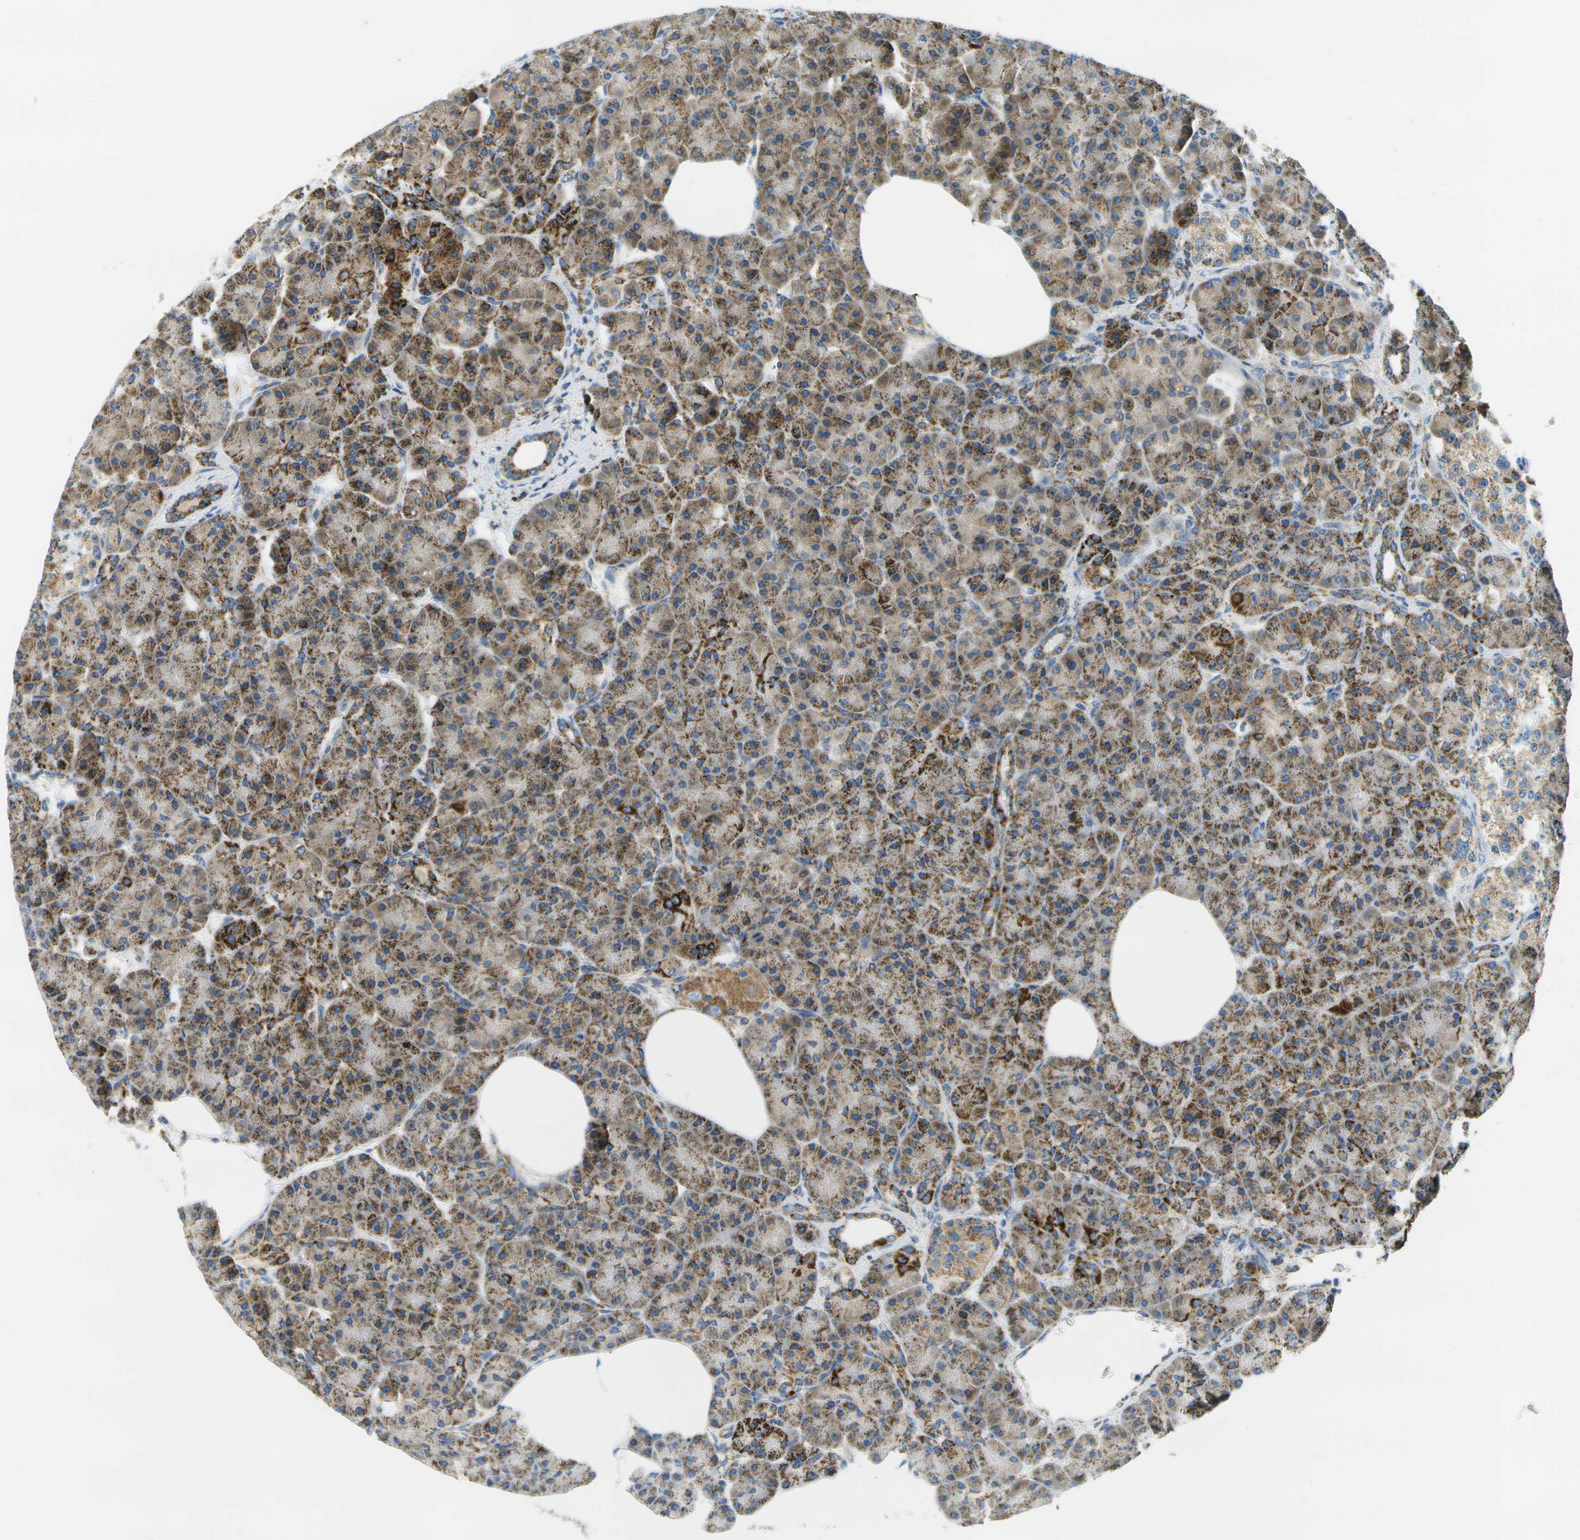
{"staining": {"intensity": "moderate", "quantity": ">75%", "location": "cytoplasmic/membranous"}, "tissue": "pancreas", "cell_type": "Exocrine glandular cells", "image_type": "normal", "snomed": [{"axis": "morphology", "description": "Normal tissue, NOS"}, {"axis": "topography", "description": "Pancreas"}], "caption": "Protein staining exhibits moderate cytoplasmic/membranous staining in approximately >75% of exocrine glandular cells in benign pancreas. Nuclei are stained in blue.", "gene": "HLCS", "patient": {"sex": "female", "age": 70}}